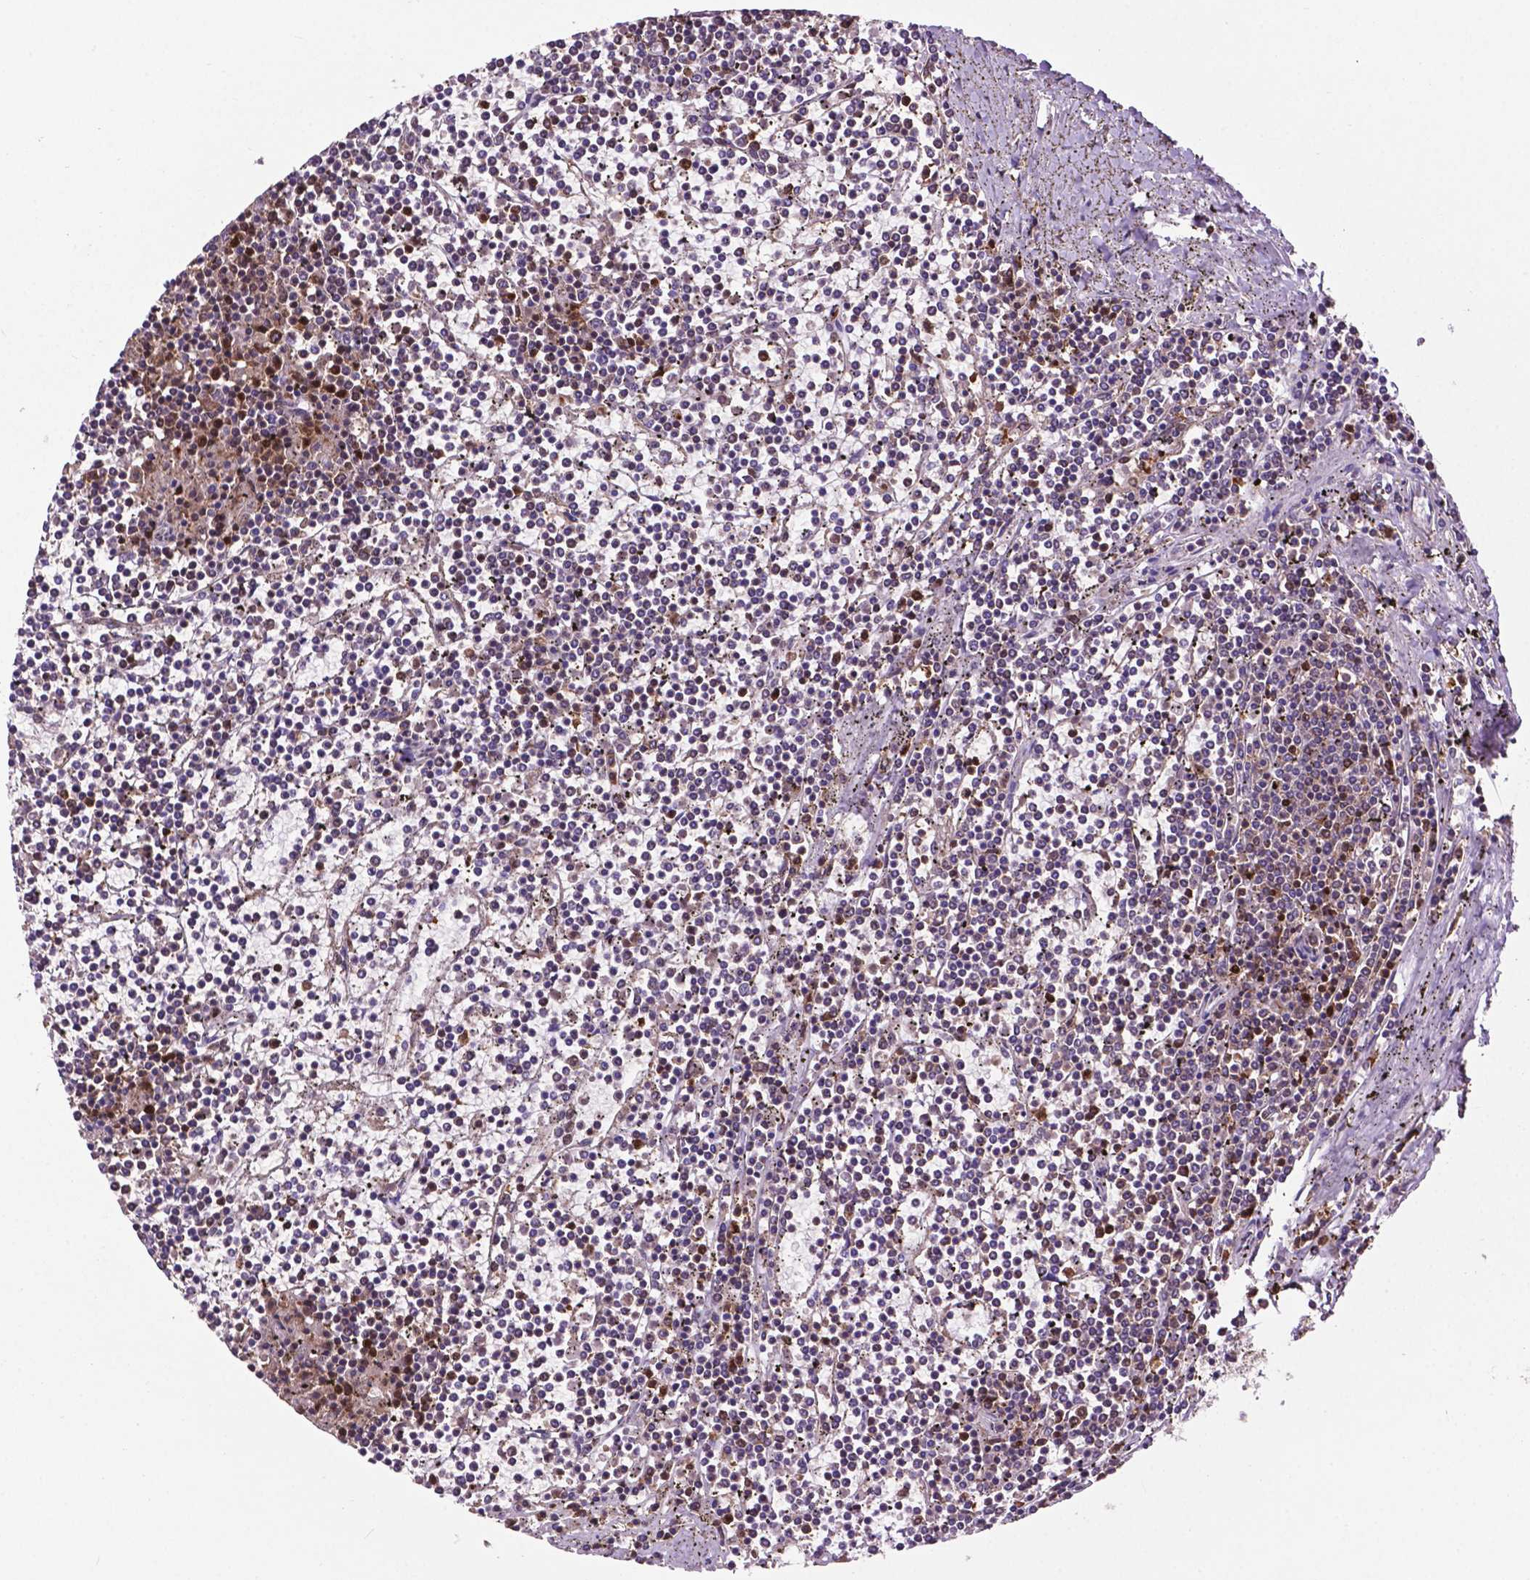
{"staining": {"intensity": "negative", "quantity": "none", "location": "none"}, "tissue": "lymphoma", "cell_type": "Tumor cells", "image_type": "cancer", "snomed": [{"axis": "morphology", "description": "Malignant lymphoma, non-Hodgkin's type, Low grade"}, {"axis": "topography", "description": "Spleen"}], "caption": "IHC histopathology image of lymphoma stained for a protein (brown), which displays no expression in tumor cells.", "gene": "SMAD3", "patient": {"sex": "female", "age": 19}}